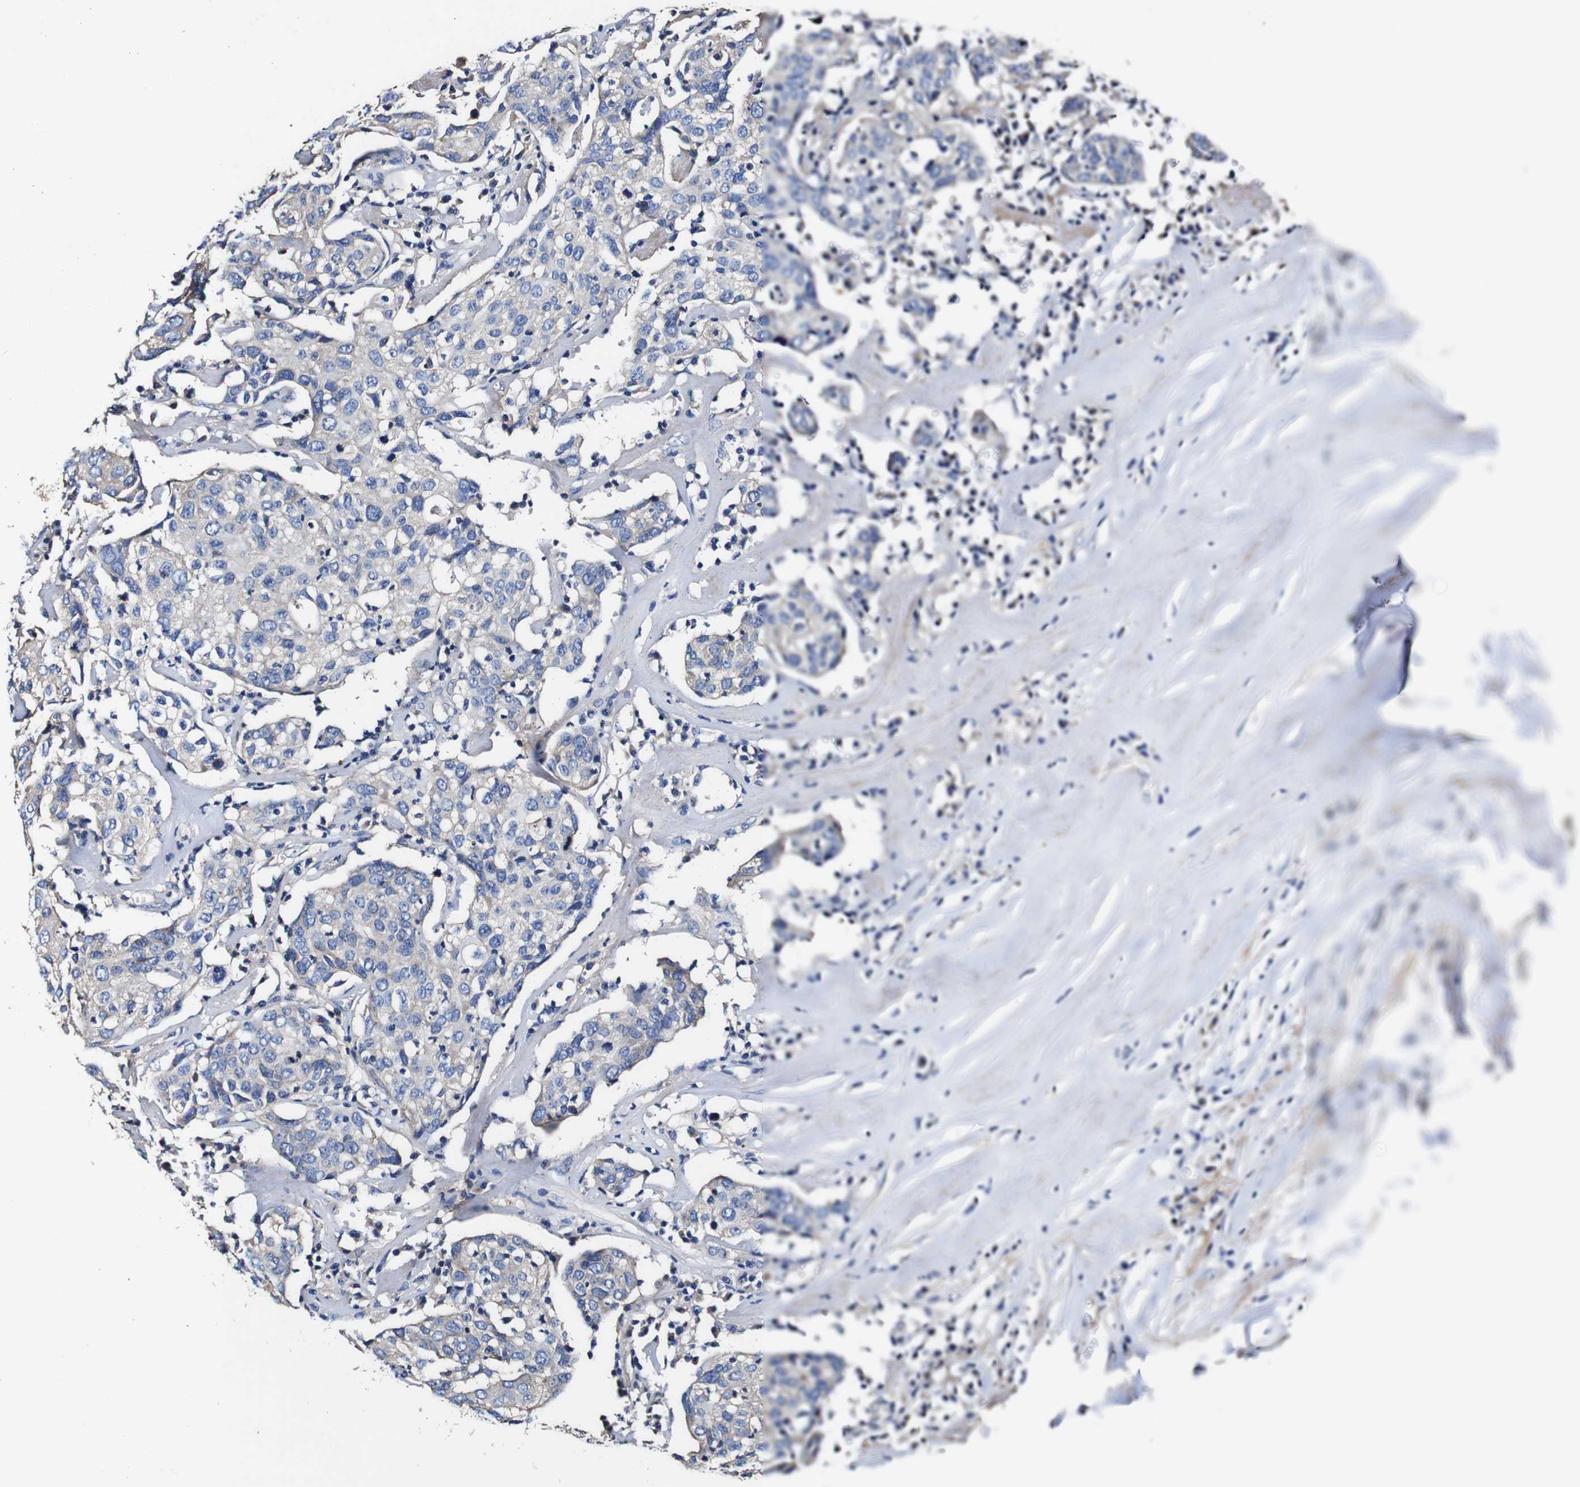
{"staining": {"intensity": "negative", "quantity": "none", "location": "none"}, "tissue": "head and neck cancer", "cell_type": "Tumor cells", "image_type": "cancer", "snomed": [{"axis": "morphology", "description": "Adenocarcinoma, NOS"}, {"axis": "topography", "description": "Salivary gland"}, {"axis": "topography", "description": "Head-Neck"}], "caption": "This is a histopathology image of IHC staining of head and neck cancer (adenocarcinoma), which shows no expression in tumor cells.", "gene": "PDCD6IP", "patient": {"sex": "female", "age": 65}}